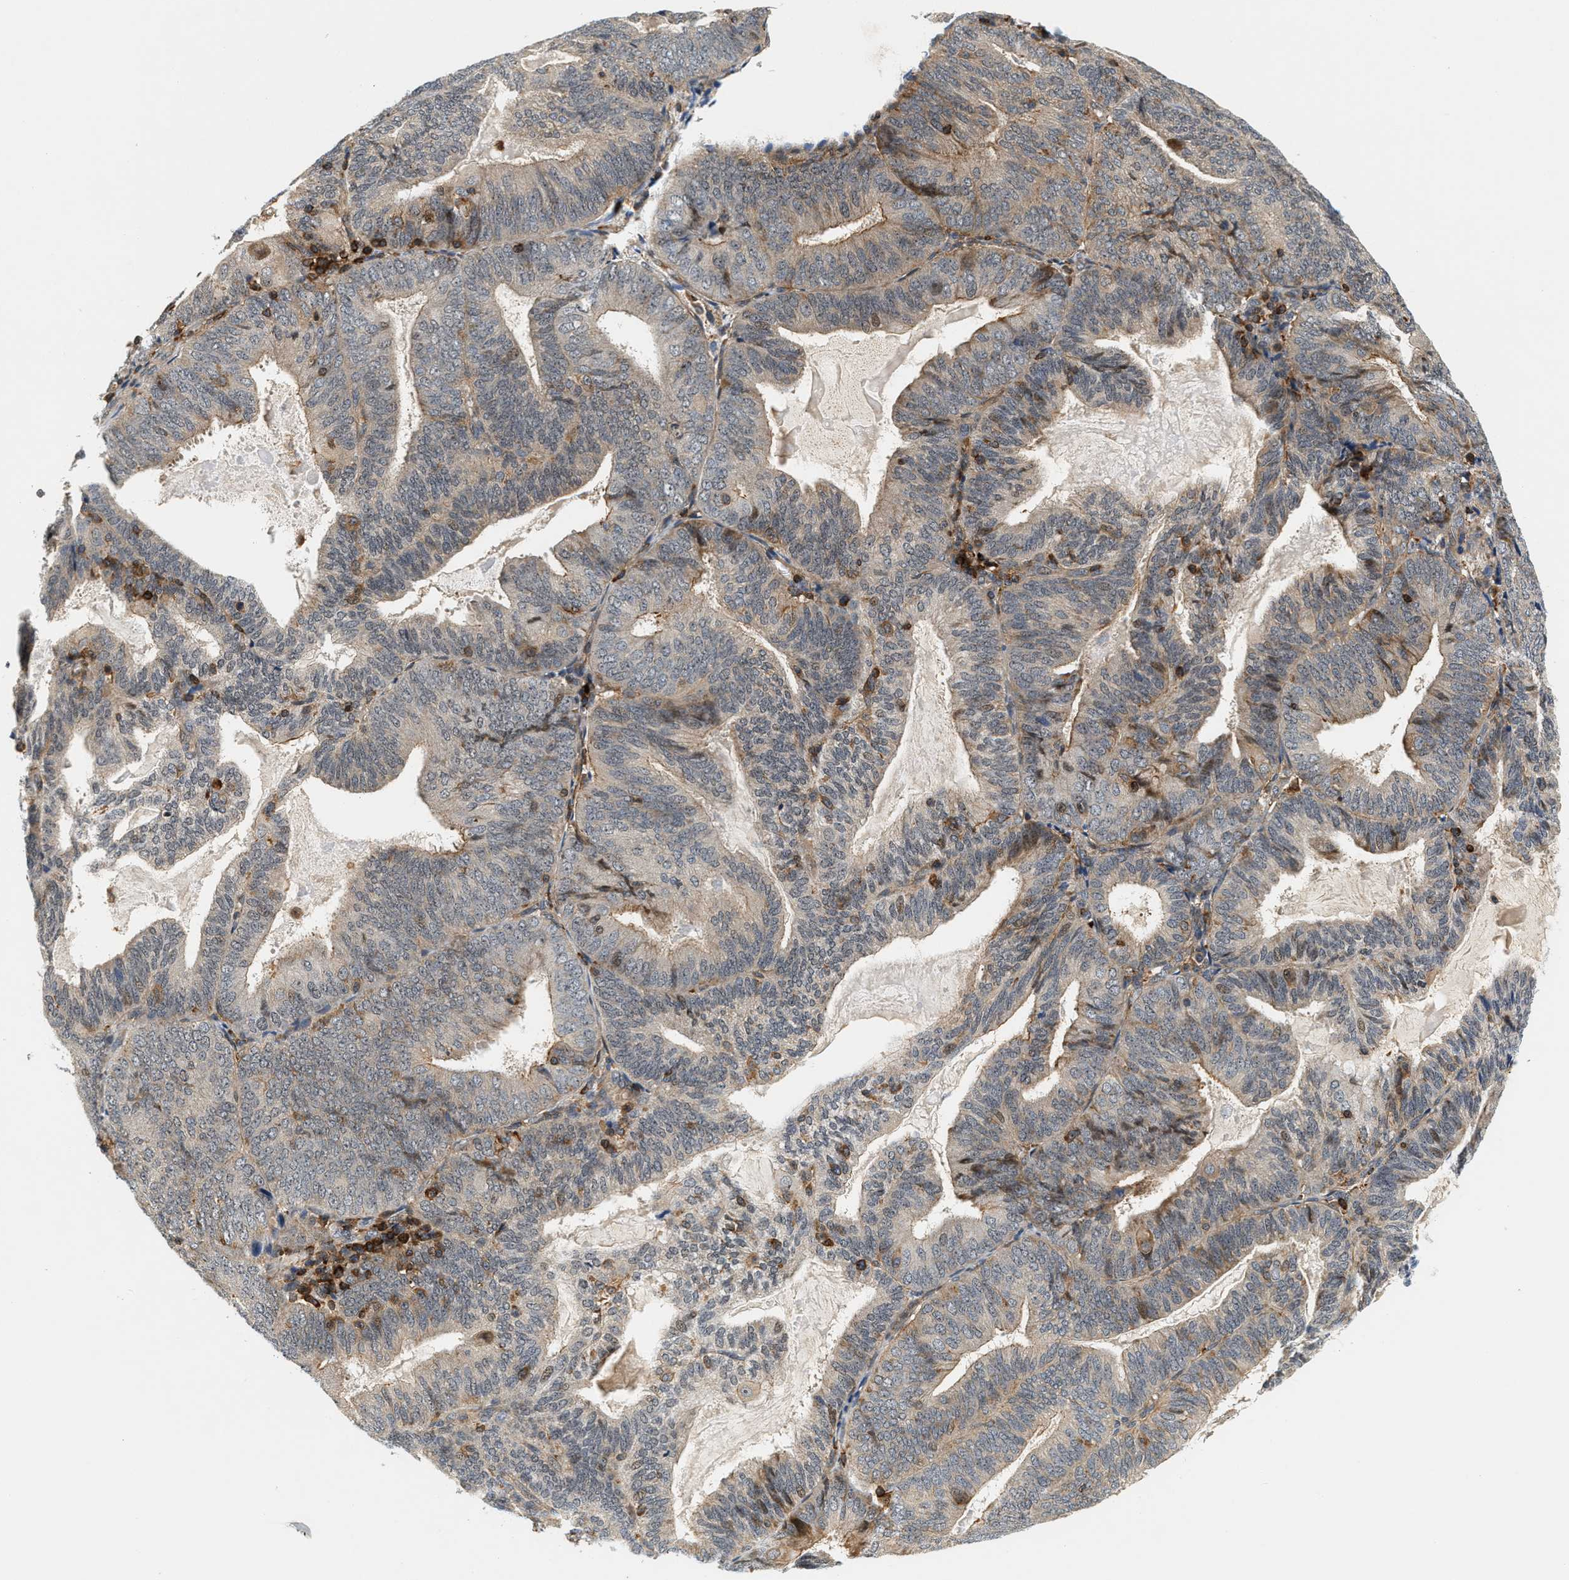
{"staining": {"intensity": "weak", "quantity": ">75%", "location": "cytoplasmic/membranous"}, "tissue": "endometrial cancer", "cell_type": "Tumor cells", "image_type": "cancer", "snomed": [{"axis": "morphology", "description": "Adenocarcinoma, NOS"}, {"axis": "topography", "description": "Endometrium"}], "caption": "The photomicrograph reveals a brown stain indicating the presence of a protein in the cytoplasmic/membranous of tumor cells in adenocarcinoma (endometrial).", "gene": "SAMD9", "patient": {"sex": "female", "age": 81}}